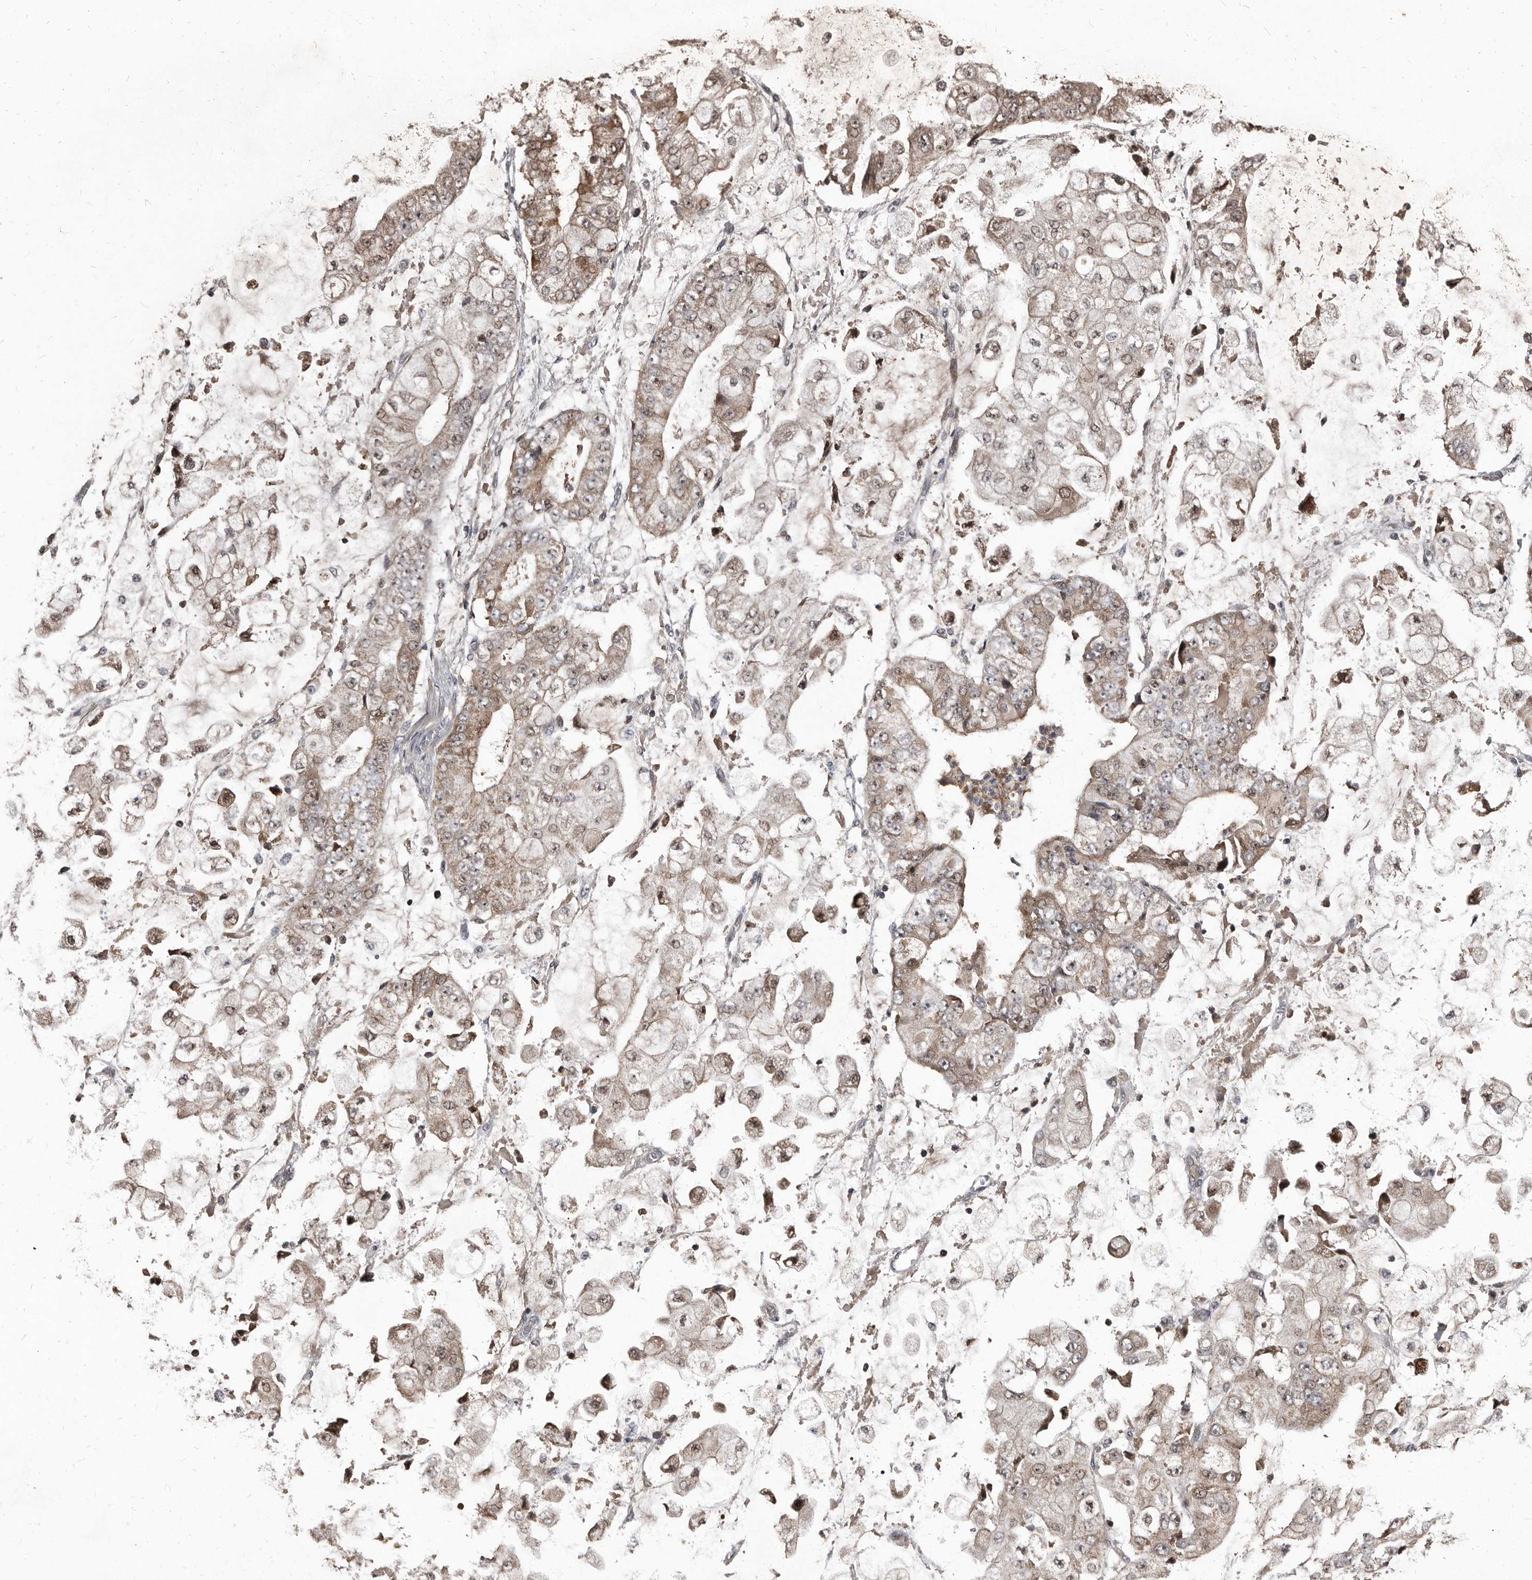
{"staining": {"intensity": "moderate", "quantity": ">75%", "location": "cytoplasmic/membranous"}, "tissue": "stomach cancer", "cell_type": "Tumor cells", "image_type": "cancer", "snomed": [{"axis": "morphology", "description": "Adenocarcinoma, NOS"}, {"axis": "topography", "description": "Stomach"}], "caption": "A medium amount of moderate cytoplasmic/membranous expression is appreciated in approximately >75% of tumor cells in stomach cancer (adenocarcinoma) tissue. The staining was performed using DAB (3,3'-diaminobenzidine), with brown indicating positive protein expression. Nuclei are stained blue with hematoxylin.", "gene": "PMVK", "patient": {"sex": "male", "age": 76}}